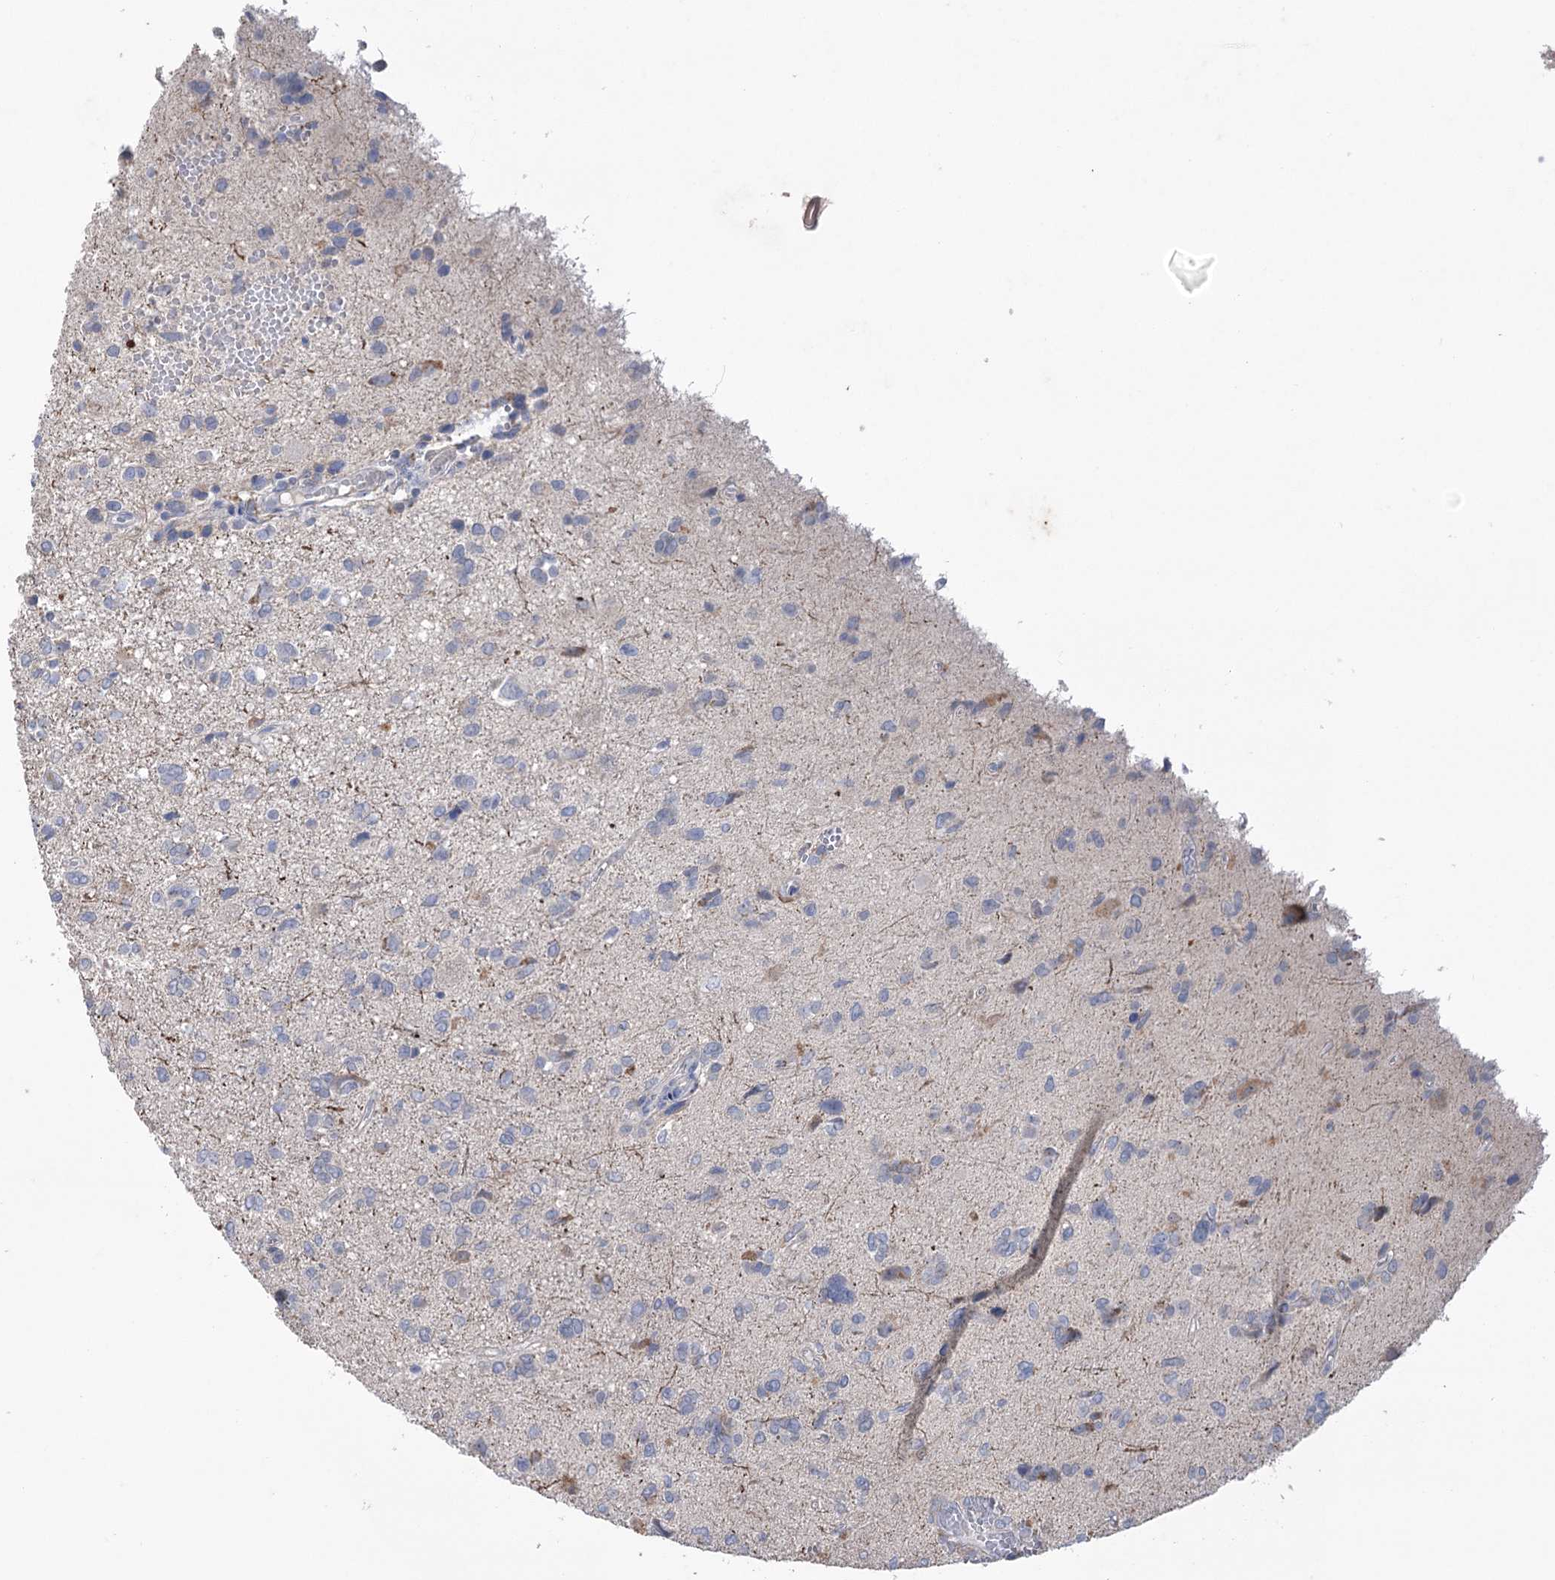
{"staining": {"intensity": "moderate", "quantity": "<25%", "location": "cytoplasmic/membranous"}, "tissue": "glioma", "cell_type": "Tumor cells", "image_type": "cancer", "snomed": [{"axis": "morphology", "description": "Glioma, malignant, High grade"}, {"axis": "topography", "description": "Brain"}], "caption": "Malignant high-grade glioma stained for a protein shows moderate cytoplasmic/membranous positivity in tumor cells. (DAB (3,3'-diaminobenzidine) IHC with brightfield microscopy, high magnification).", "gene": "MTCH2", "patient": {"sex": "female", "age": 59}}